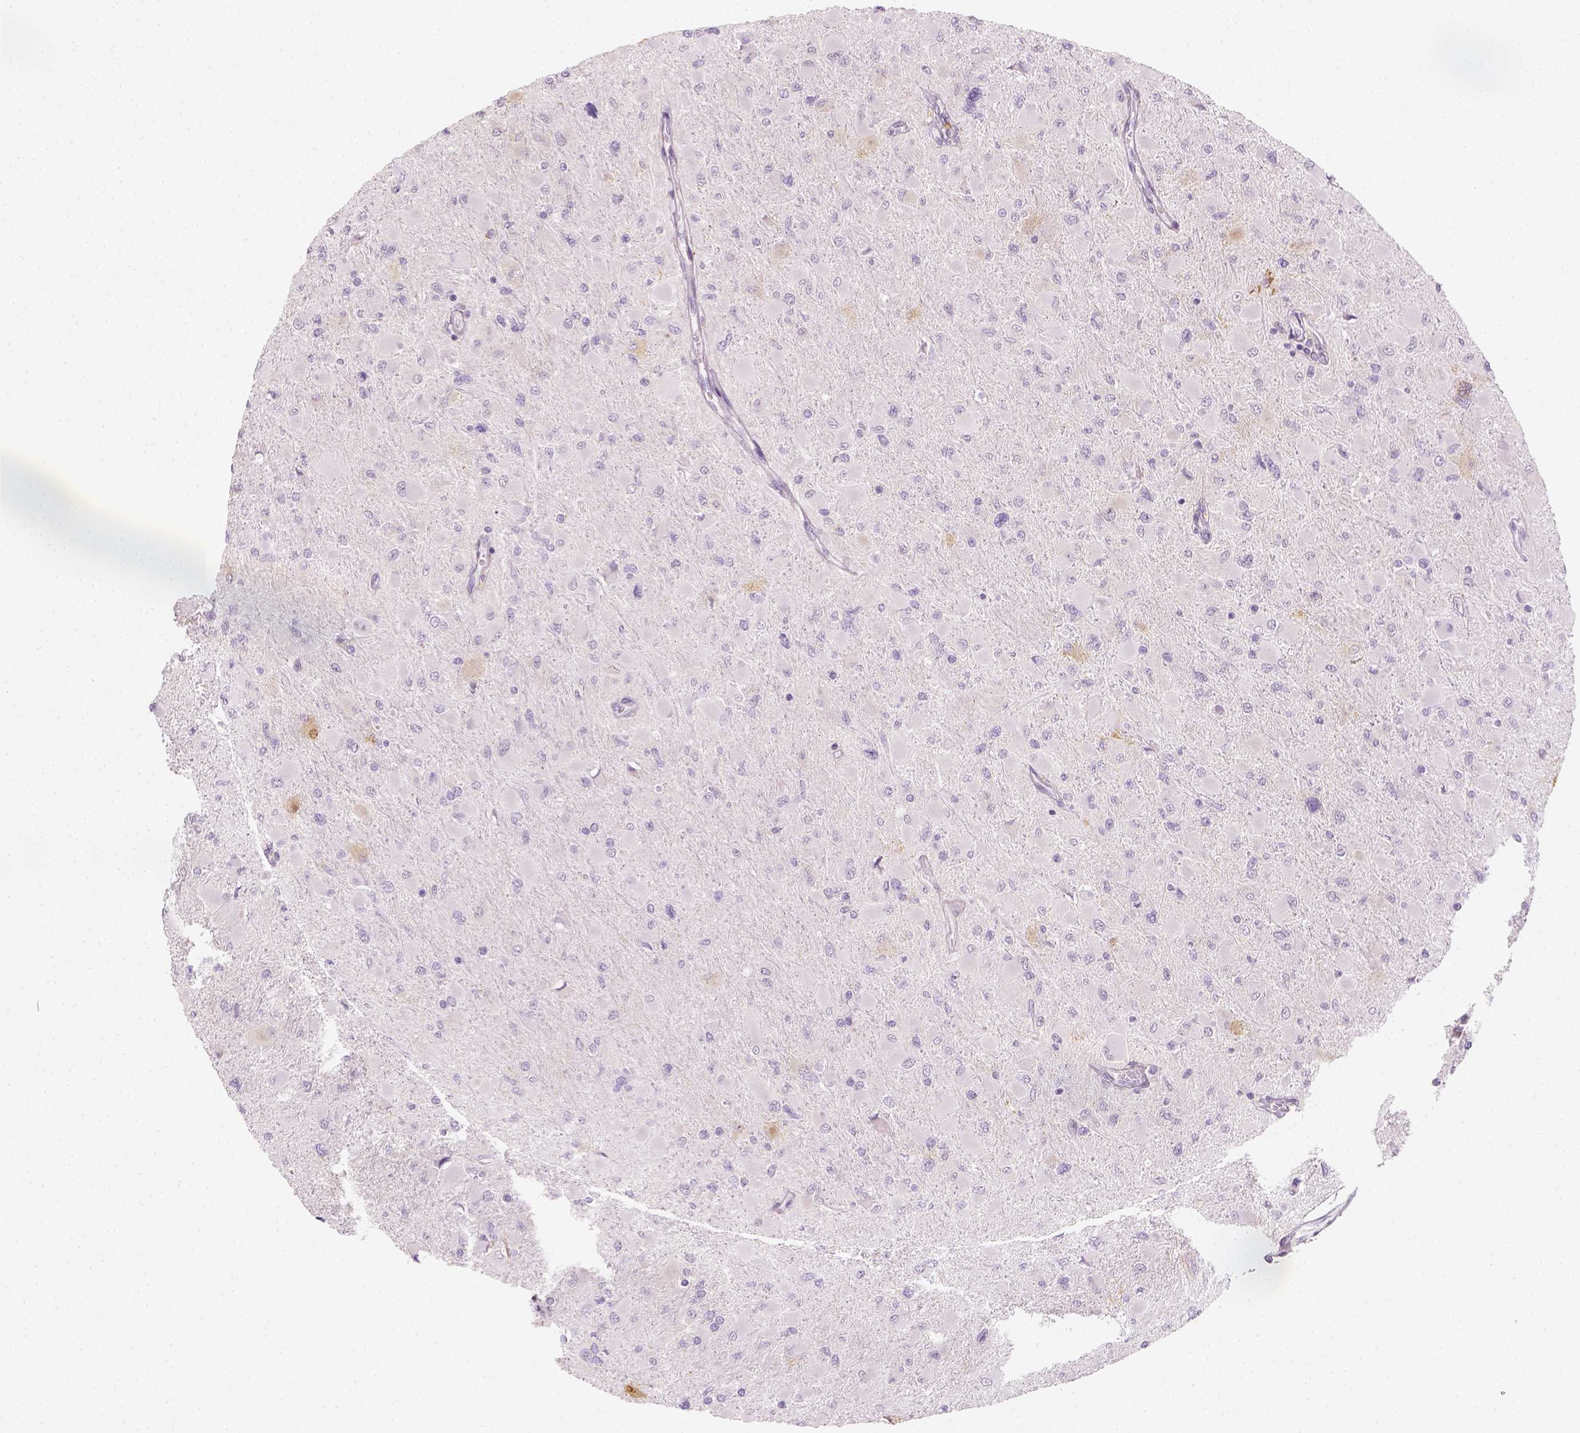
{"staining": {"intensity": "negative", "quantity": "none", "location": "none"}, "tissue": "glioma", "cell_type": "Tumor cells", "image_type": "cancer", "snomed": [{"axis": "morphology", "description": "Glioma, malignant, High grade"}, {"axis": "topography", "description": "Cerebral cortex"}], "caption": "Histopathology image shows no significant protein expression in tumor cells of malignant glioma (high-grade).", "gene": "FAM163B", "patient": {"sex": "female", "age": 36}}